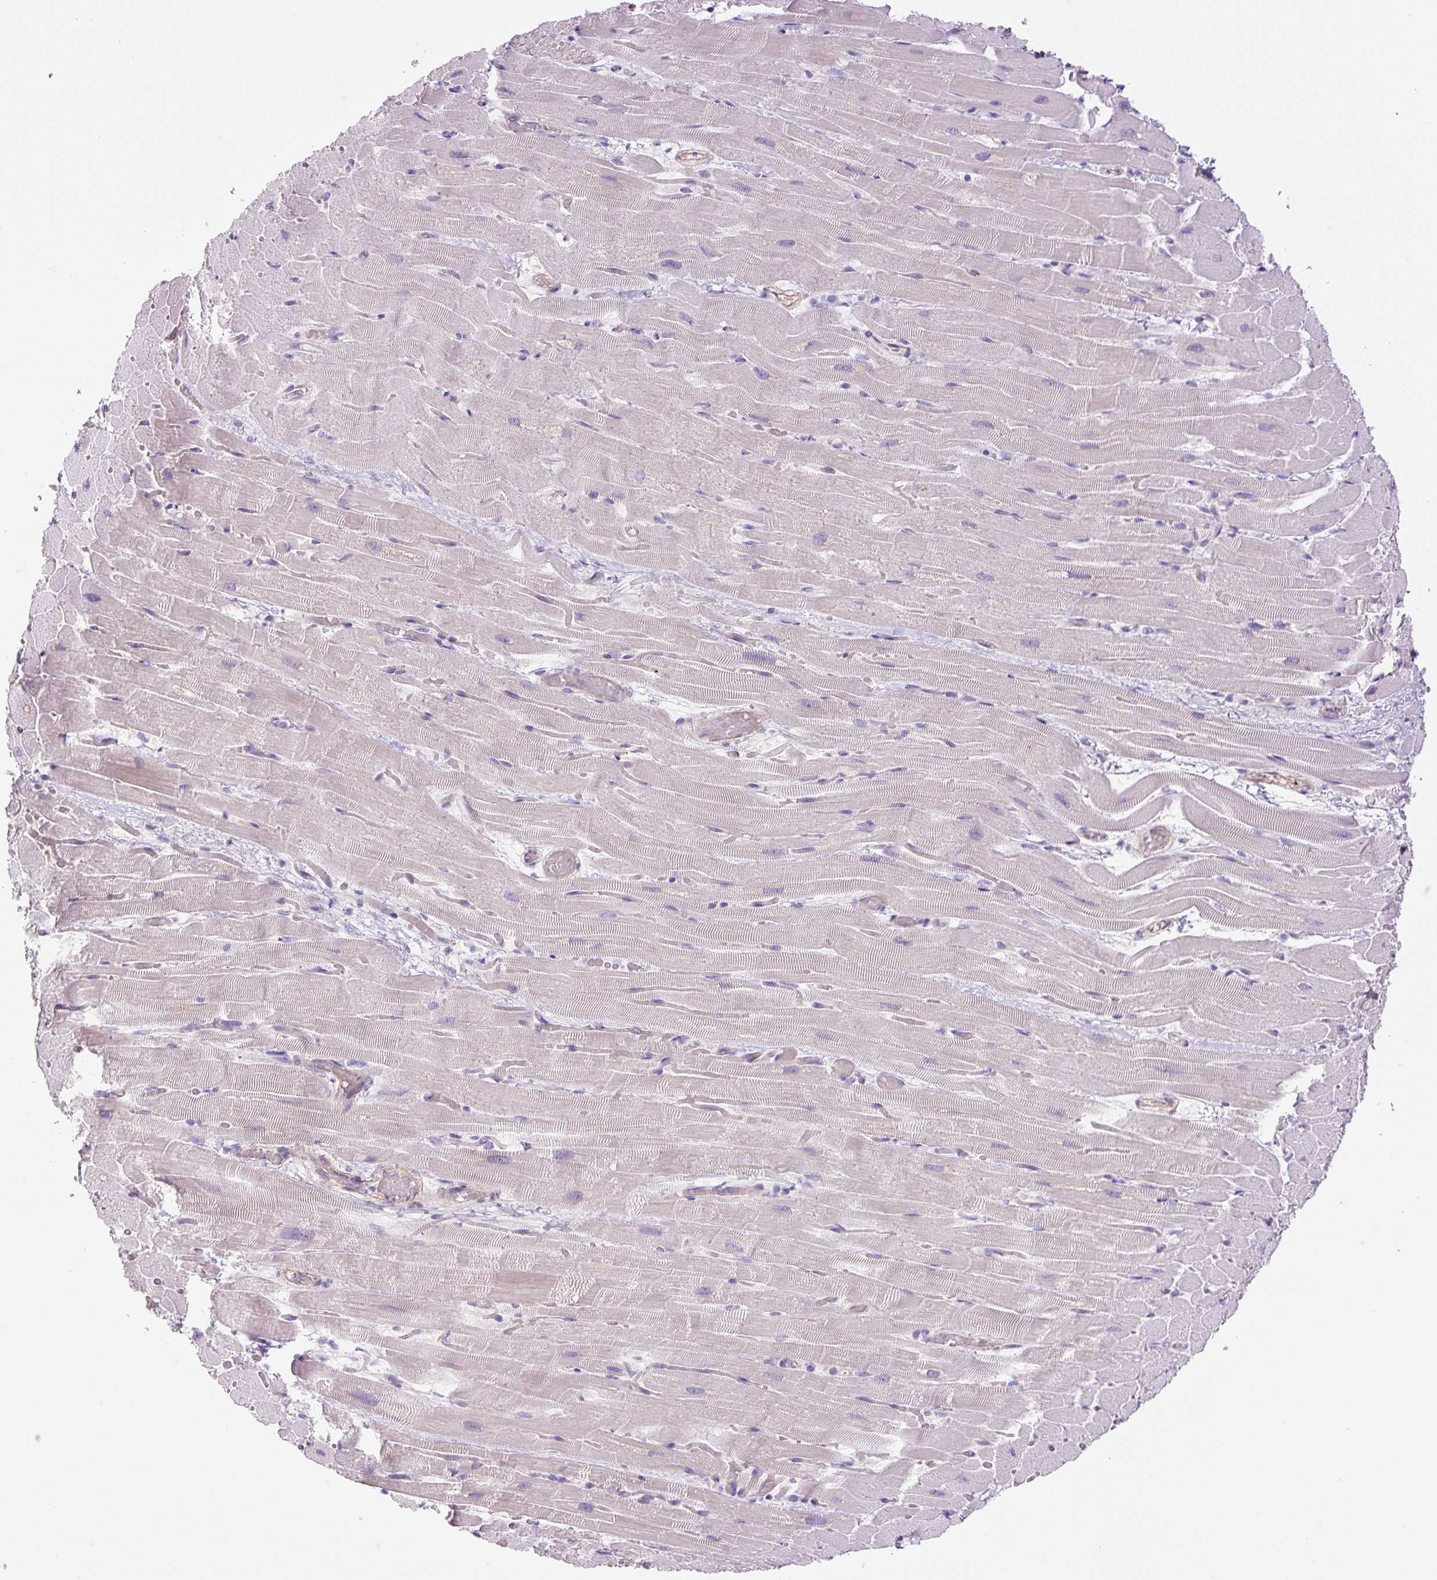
{"staining": {"intensity": "negative", "quantity": "none", "location": "none"}, "tissue": "heart muscle", "cell_type": "Cardiomyocytes", "image_type": "normal", "snomed": [{"axis": "morphology", "description": "Normal tissue, NOS"}, {"axis": "topography", "description": "Heart"}], "caption": "This is a micrograph of immunohistochemistry staining of normal heart muscle, which shows no expression in cardiomyocytes. (IHC, brightfield microscopy, high magnification).", "gene": "RSPO4", "patient": {"sex": "male", "age": 37}}